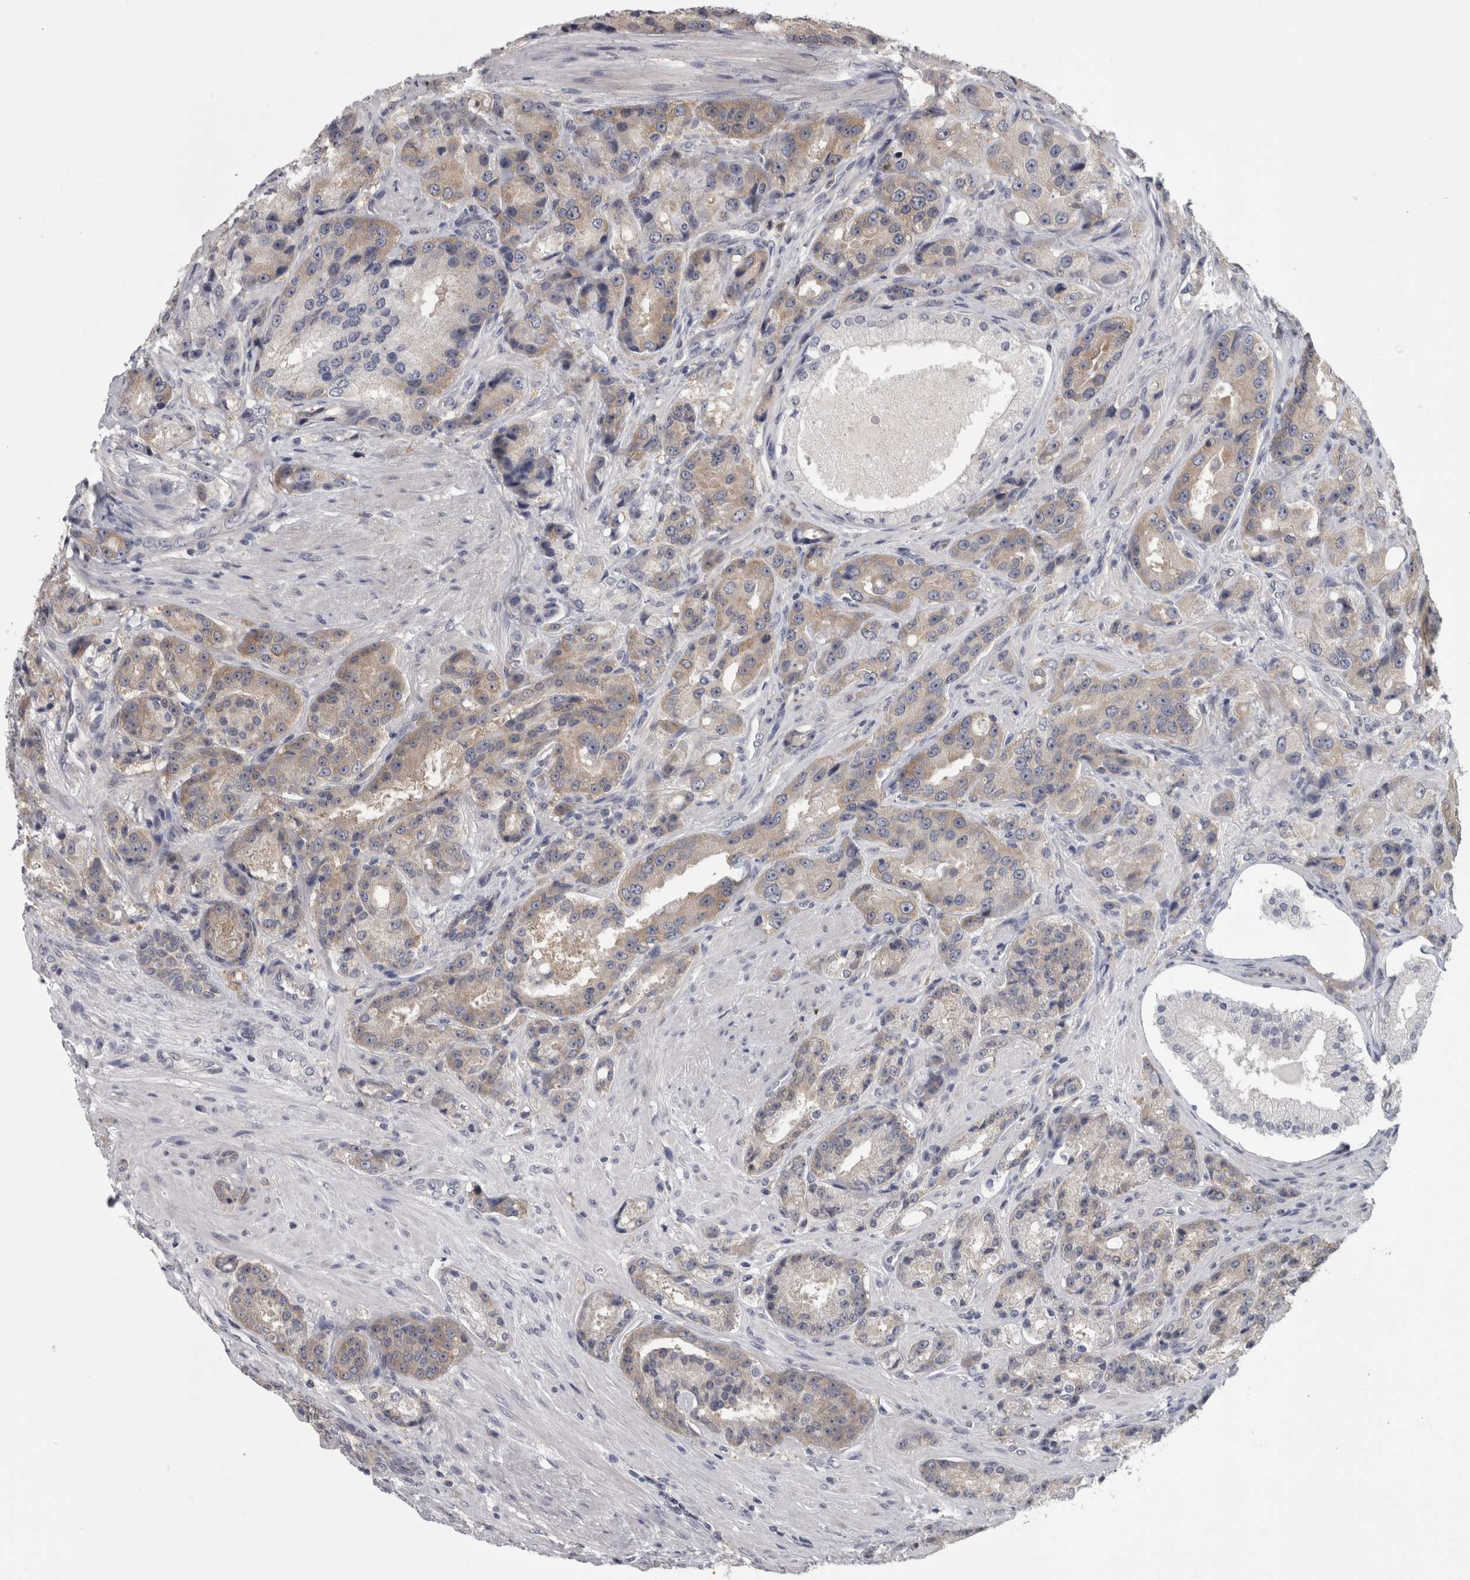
{"staining": {"intensity": "weak", "quantity": "25%-75%", "location": "cytoplasmic/membranous"}, "tissue": "prostate cancer", "cell_type": "Tumor cells", "image_type": "cancer", "snomed": [{"axis": "morphology", "description": "Adenocarcinoma, High grade"}, {"axis": "topography", "description": "Prostate"}], "caption": "This image demonstrates immunohistochemistry staining of prostate high-grade adenocarcinoma, with low weak cytoplasmic/membranous expression in about 25%-75% of tumor cells.", "gene": "PRKCI", "patient": {"sex": "male", "age": 60}}